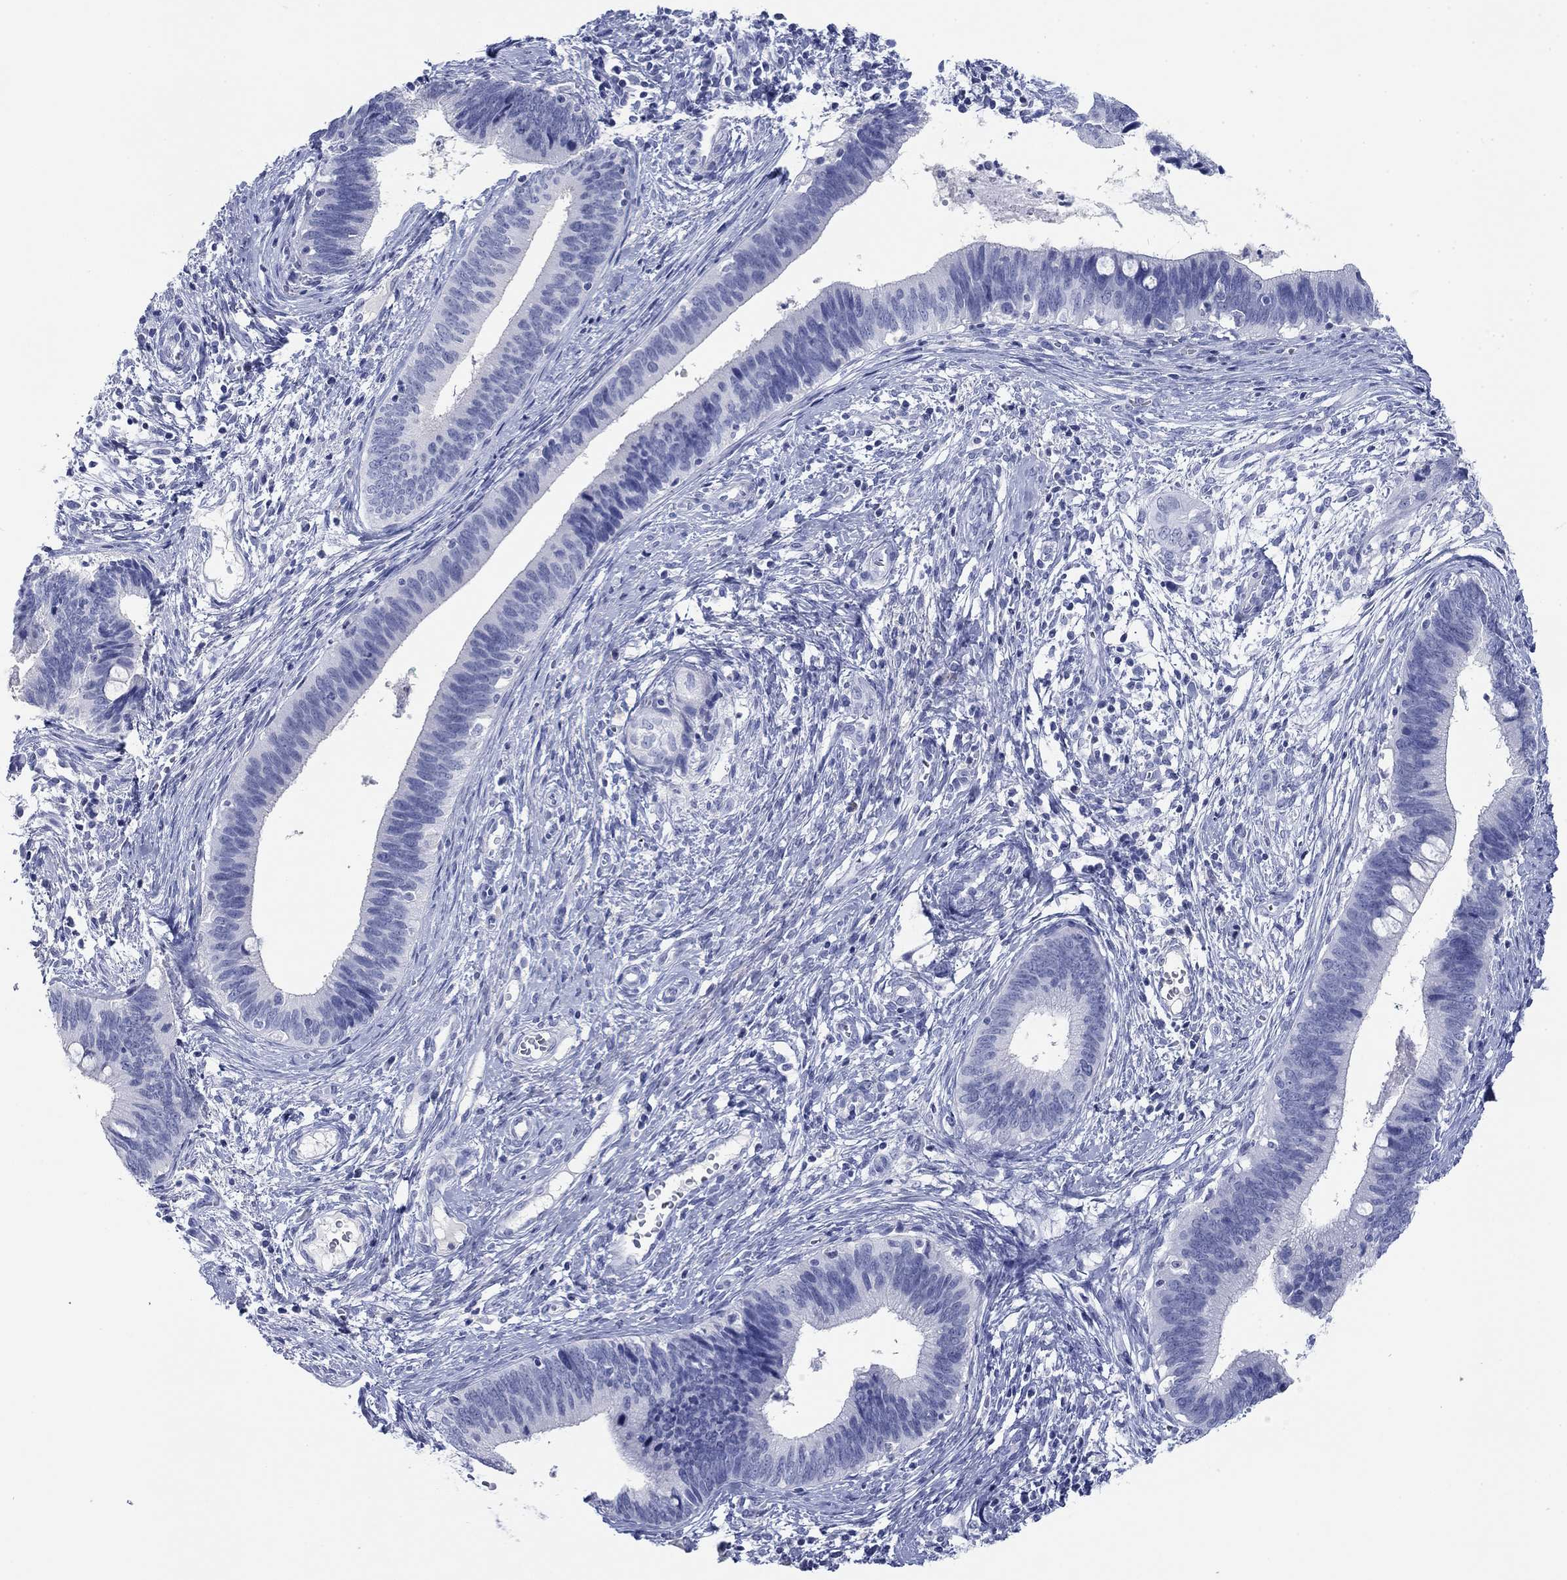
{"staining": {"intensity": "negative", "quantity": "none", "location": "none"}, "tissue": "cervical cancer", "cell_type": "Tumor cells", "image_type": "cancer", "snomed": [{"axis": "morphology", "description": "Adenocarcinoma, NOS"}, {"axis": "topography", "description": "Cervix"}], "caption": "Tumor cells are negative for brown protein staining in adenocarcinoma (cervical).", "gene": "PDYN", "patient": {"sex": "female", "age": 42}}